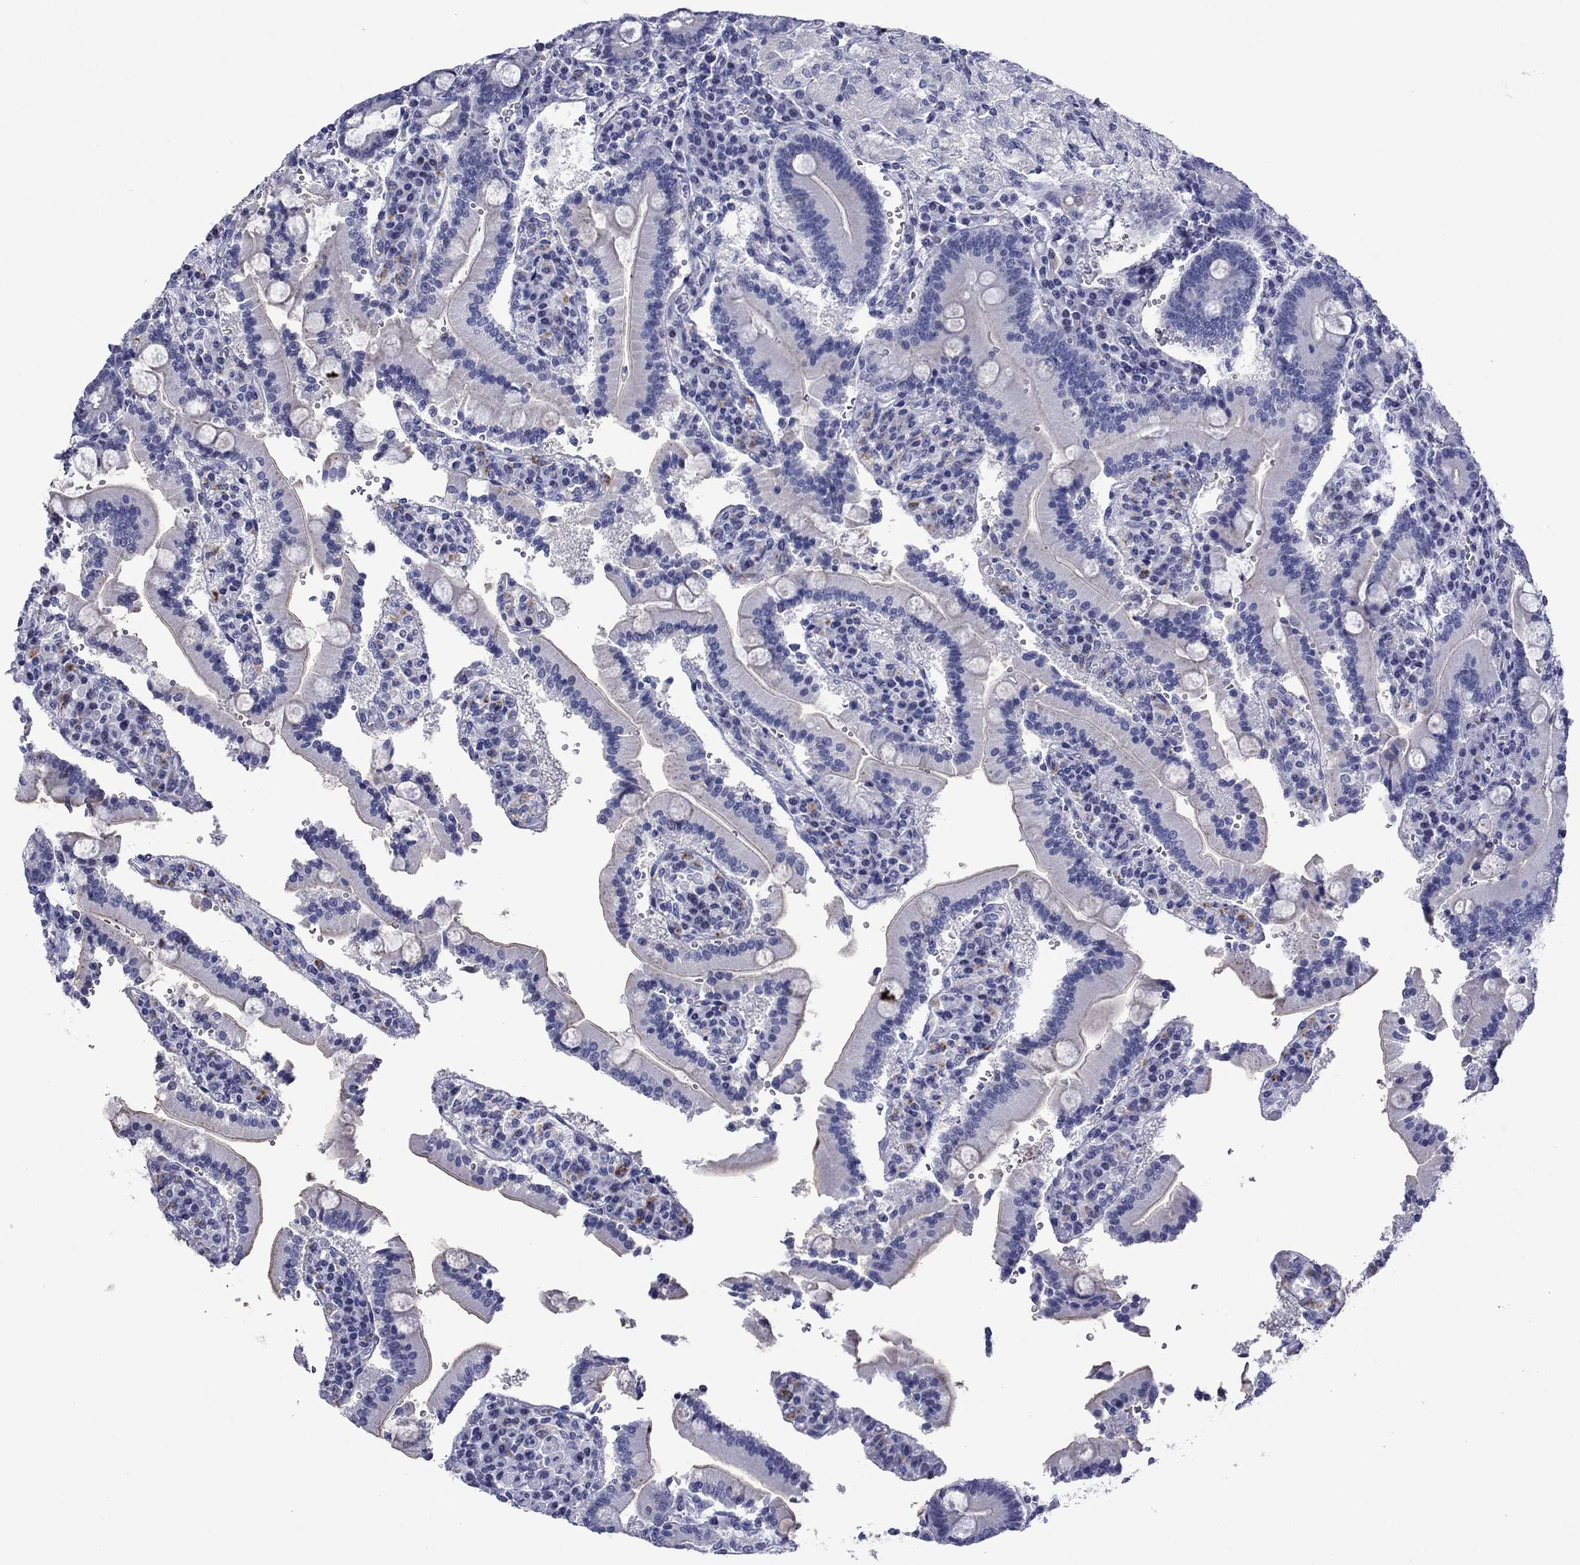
{"staining": {"intensity": "negative", "quantity": "none", "location": "none"}, "tissue": "duodenum", "cell_type": "Glandular cells", "image_type": "normal", "snomed": [{"axis": "morphology", "description": "Normal tissue, NOS"}, {"axis": "topography", "description": "Duodenum"}], "caption": "The IHC photomicrograph has no significant positivity in glandular cells of duodenum. (Brightfield microscopy of DAB immunohistochemistry at high magnification).", "gene": "PIWIL1", "patient": {"sex": "female", "age": 62}}